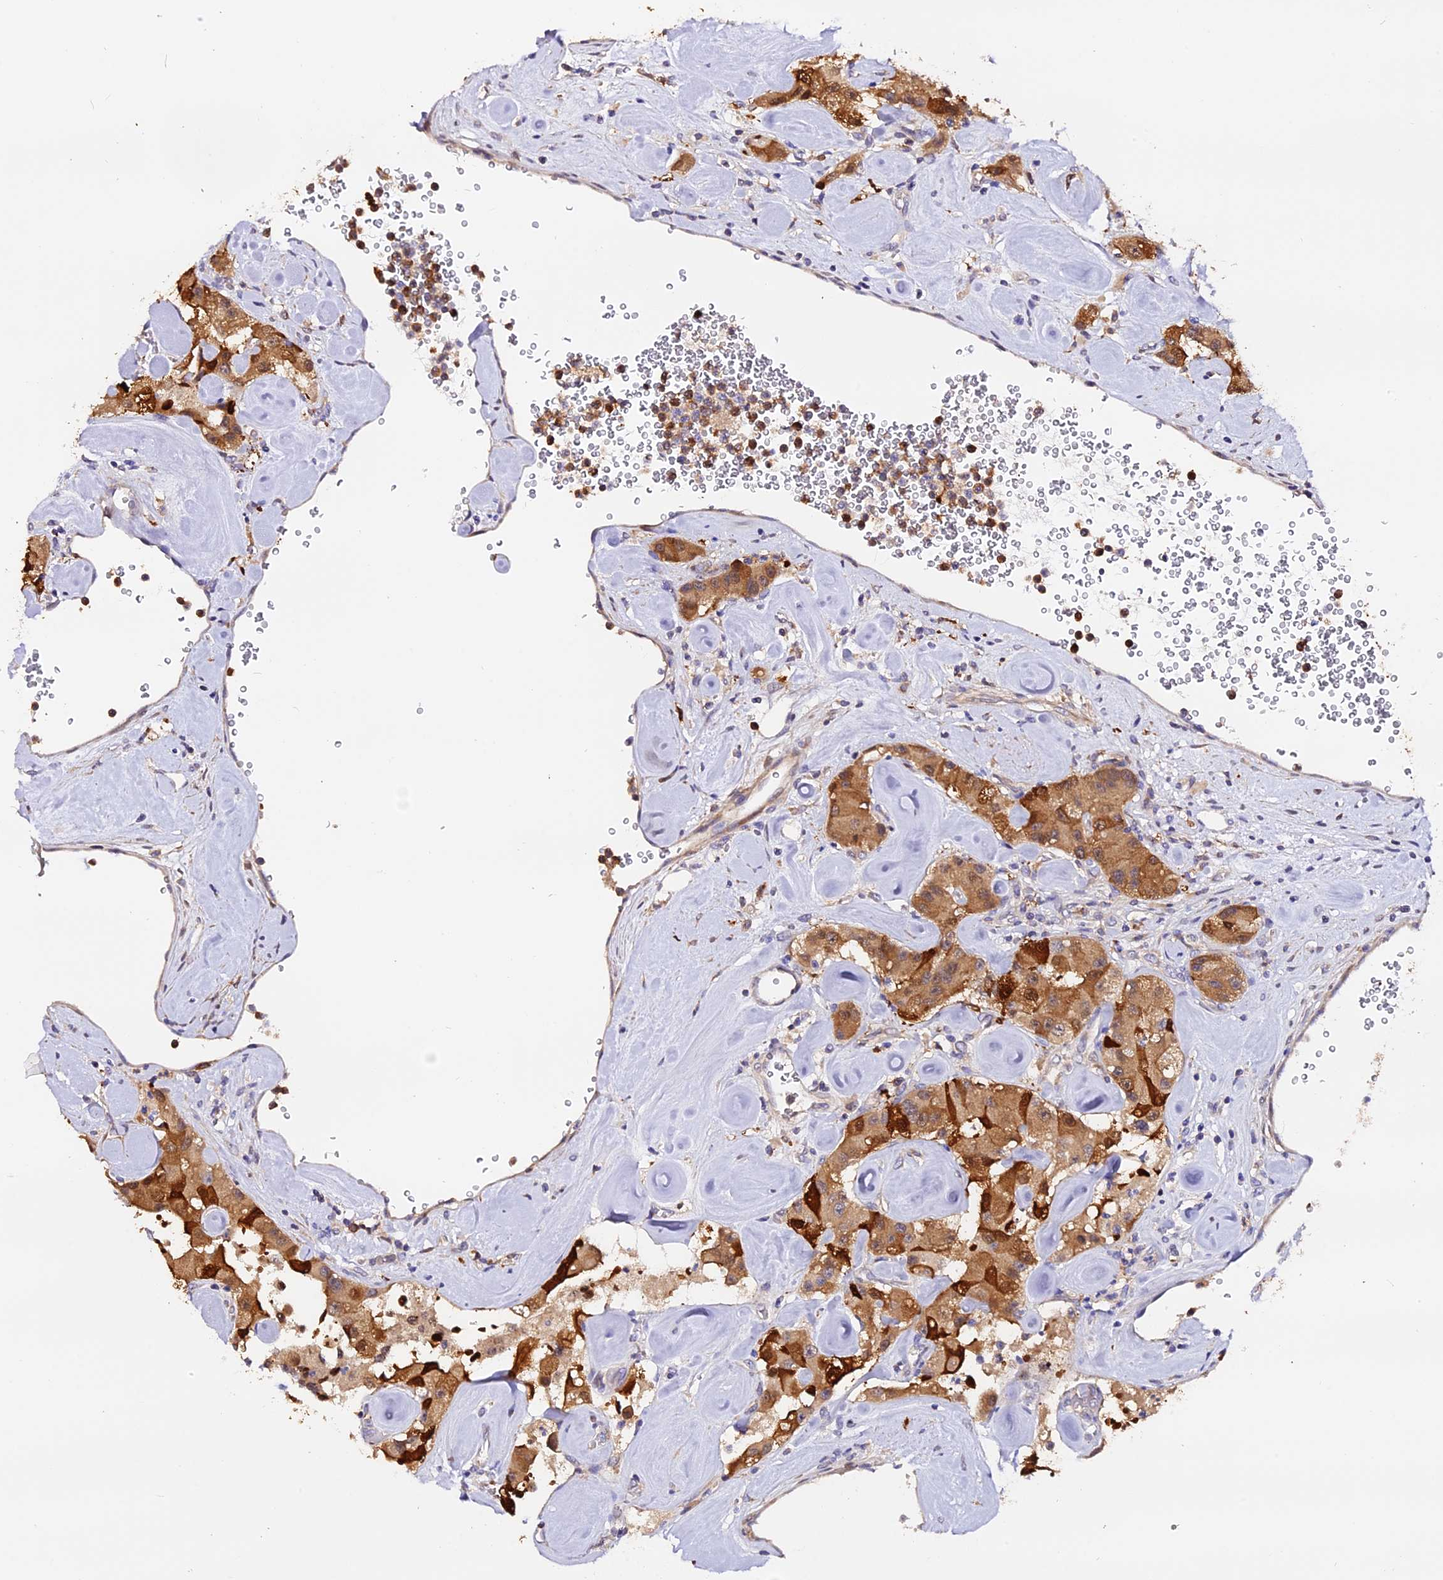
{"staining": {"intensity": "moderate", "quantity": ">75%", "location": "cytoplasmic/membranous"}, "tissue": "carcinoid", "cell_type": "Tumor cells", "image_type": "cancer", "snomed": [{"axis": "morphology", "description": "Carcinoid, malignant, NOS"}, {"axis": "topography", "description": "Pancreas"}], "caption": "Malignant carcinoid stained for a protein (brown) reveals moderate cytoplasmic/membranous positive expression in approximately >75% of tumor cells.", "gene": "MAP3K7CL", "patient": {"sex": "male", "age": 41}}